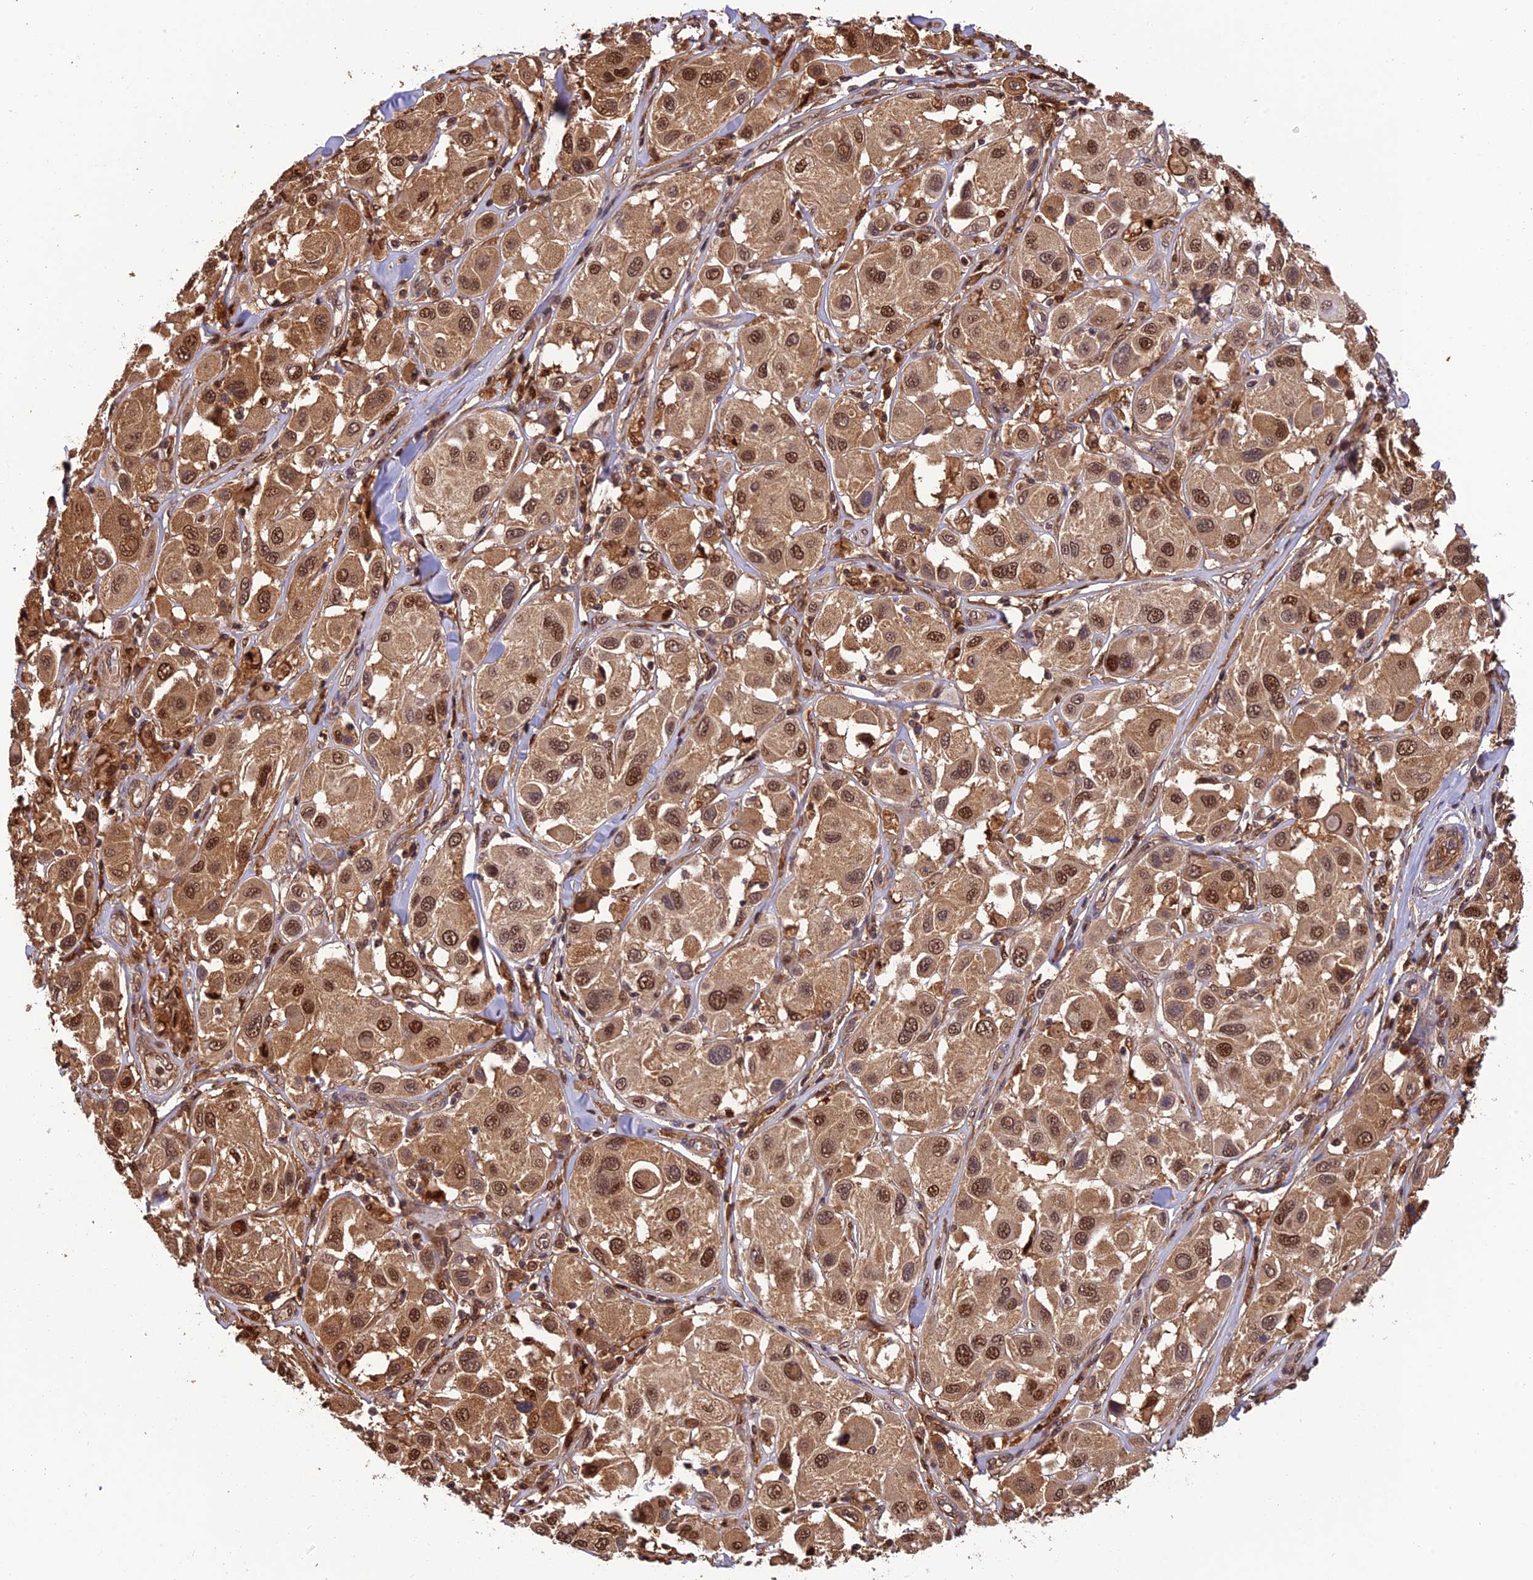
{"staining": {"intensity": "moderate", "quantity": ">75%", "location": "cytoplasmic/membranous,nuclear"}, "tissue": "melanoma", "cell_type": "Tumor cells", "image_type": "cancer", "snomed": [{"axis": "morphology", "description": "Malignant melanoma, Metastatic site"}, {"axis": "topography", "description": "Skin"}], "caption": "IHC image of human melanoma stained for a protein (brown), which shows medium levels of moderate cytoplasmic/membranous and nuclear positivity in about >75% of tumor cells.", "gene": "PSMB3", "patient": {"sex": "male", "age": 41}}